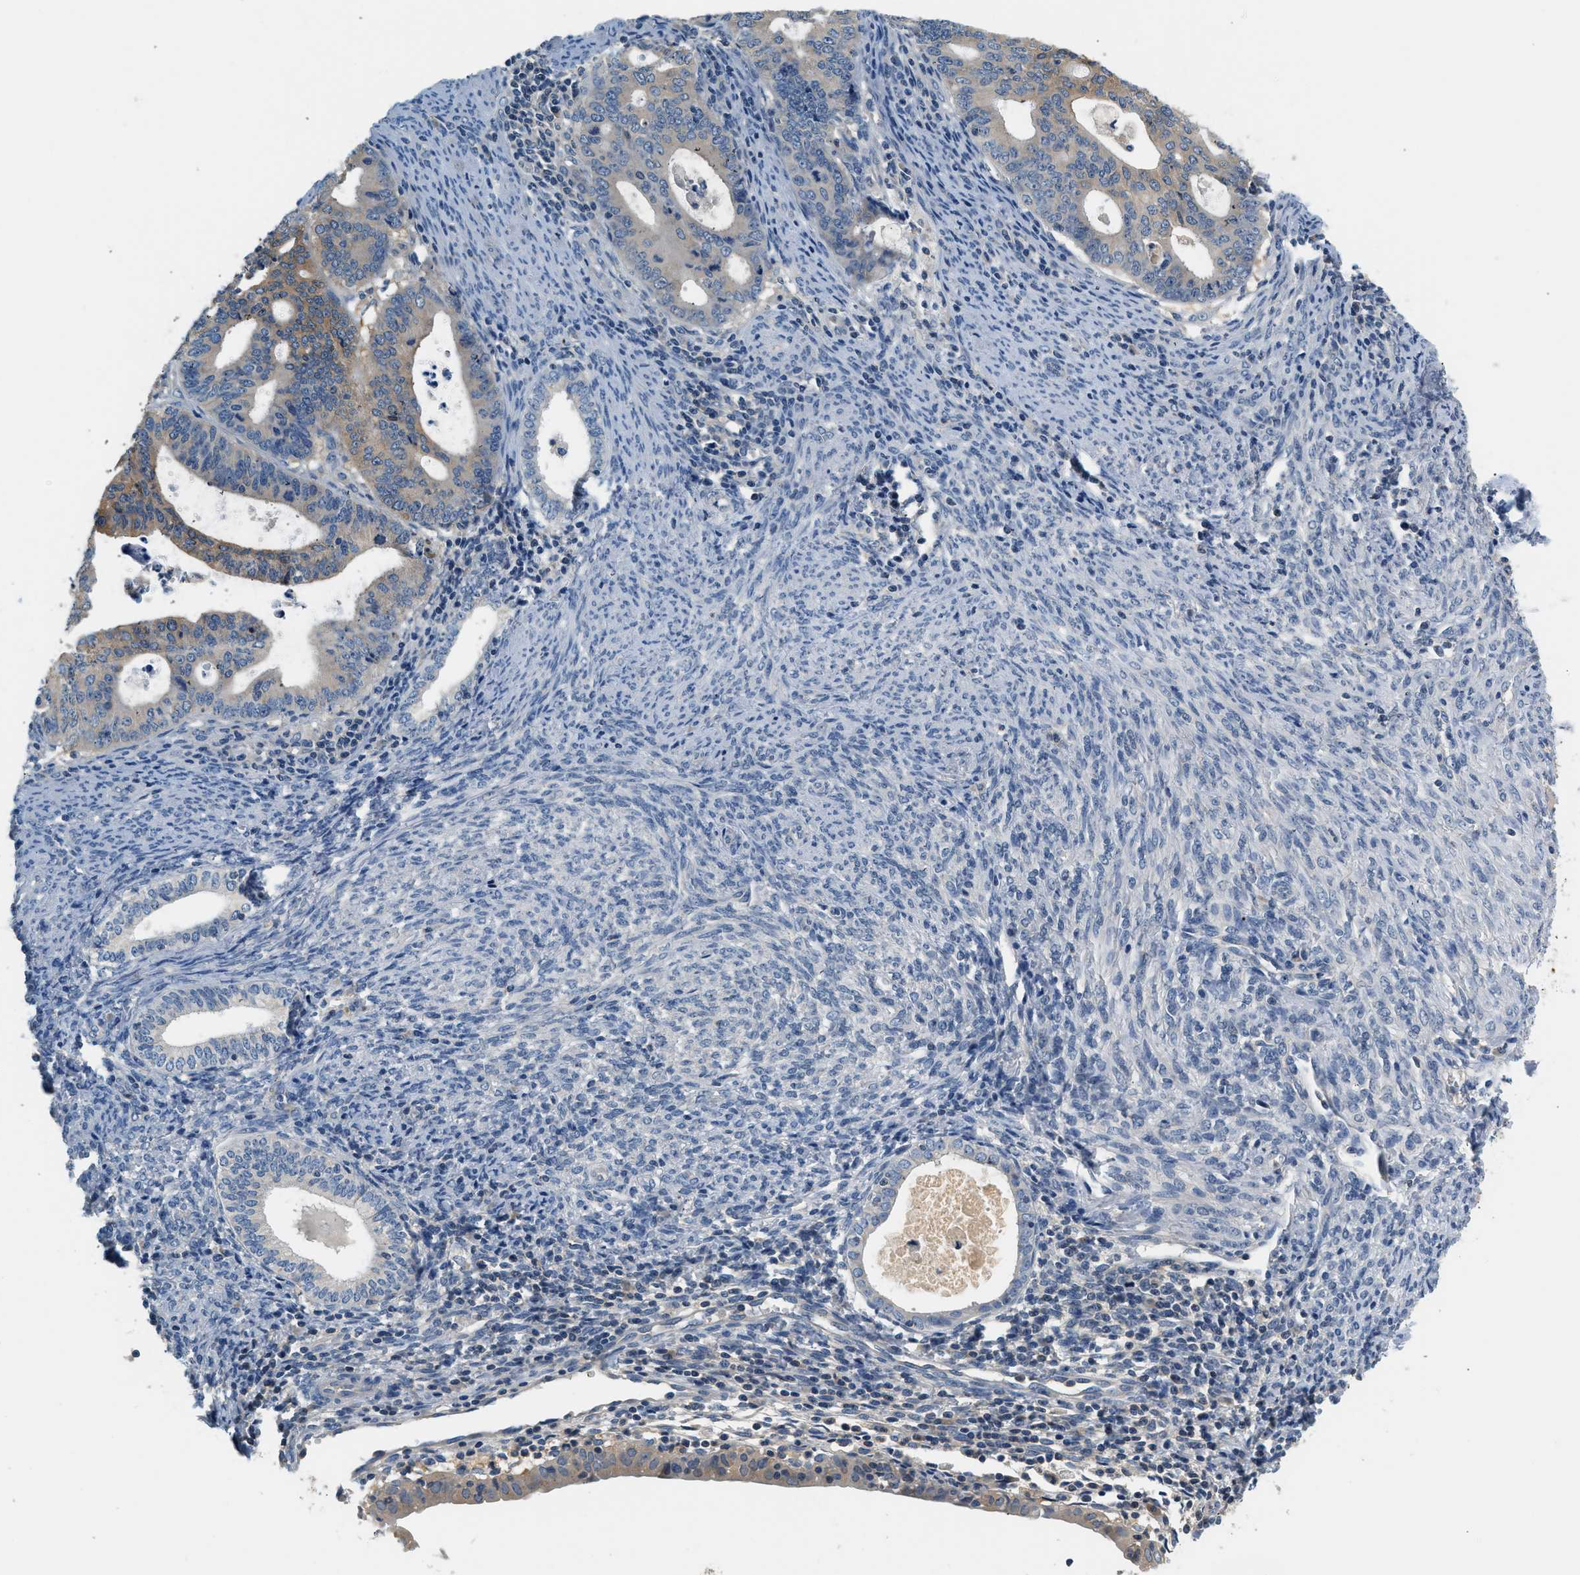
{"staining": {"intensity": "weak", "quantity": "<25%", "location": "cytoplasmic/membranous"}, "tissue": "endometrial cancer", "cell_type": "Tumor cells", "image_type": "cancer", "snomed": [{"axis": "morphology", "description": "Adenocarcinoma, NOS"}, {"axis": "topography", "description": "Uterus"}], "caption": "A high-resolution histopathology image shows IHC staining of adenocarcinoma (endometrial), which shows no significant staining in tumor cells.", "gene": "SLC35E1", "patient": {"sex": "female", "age": 83}}